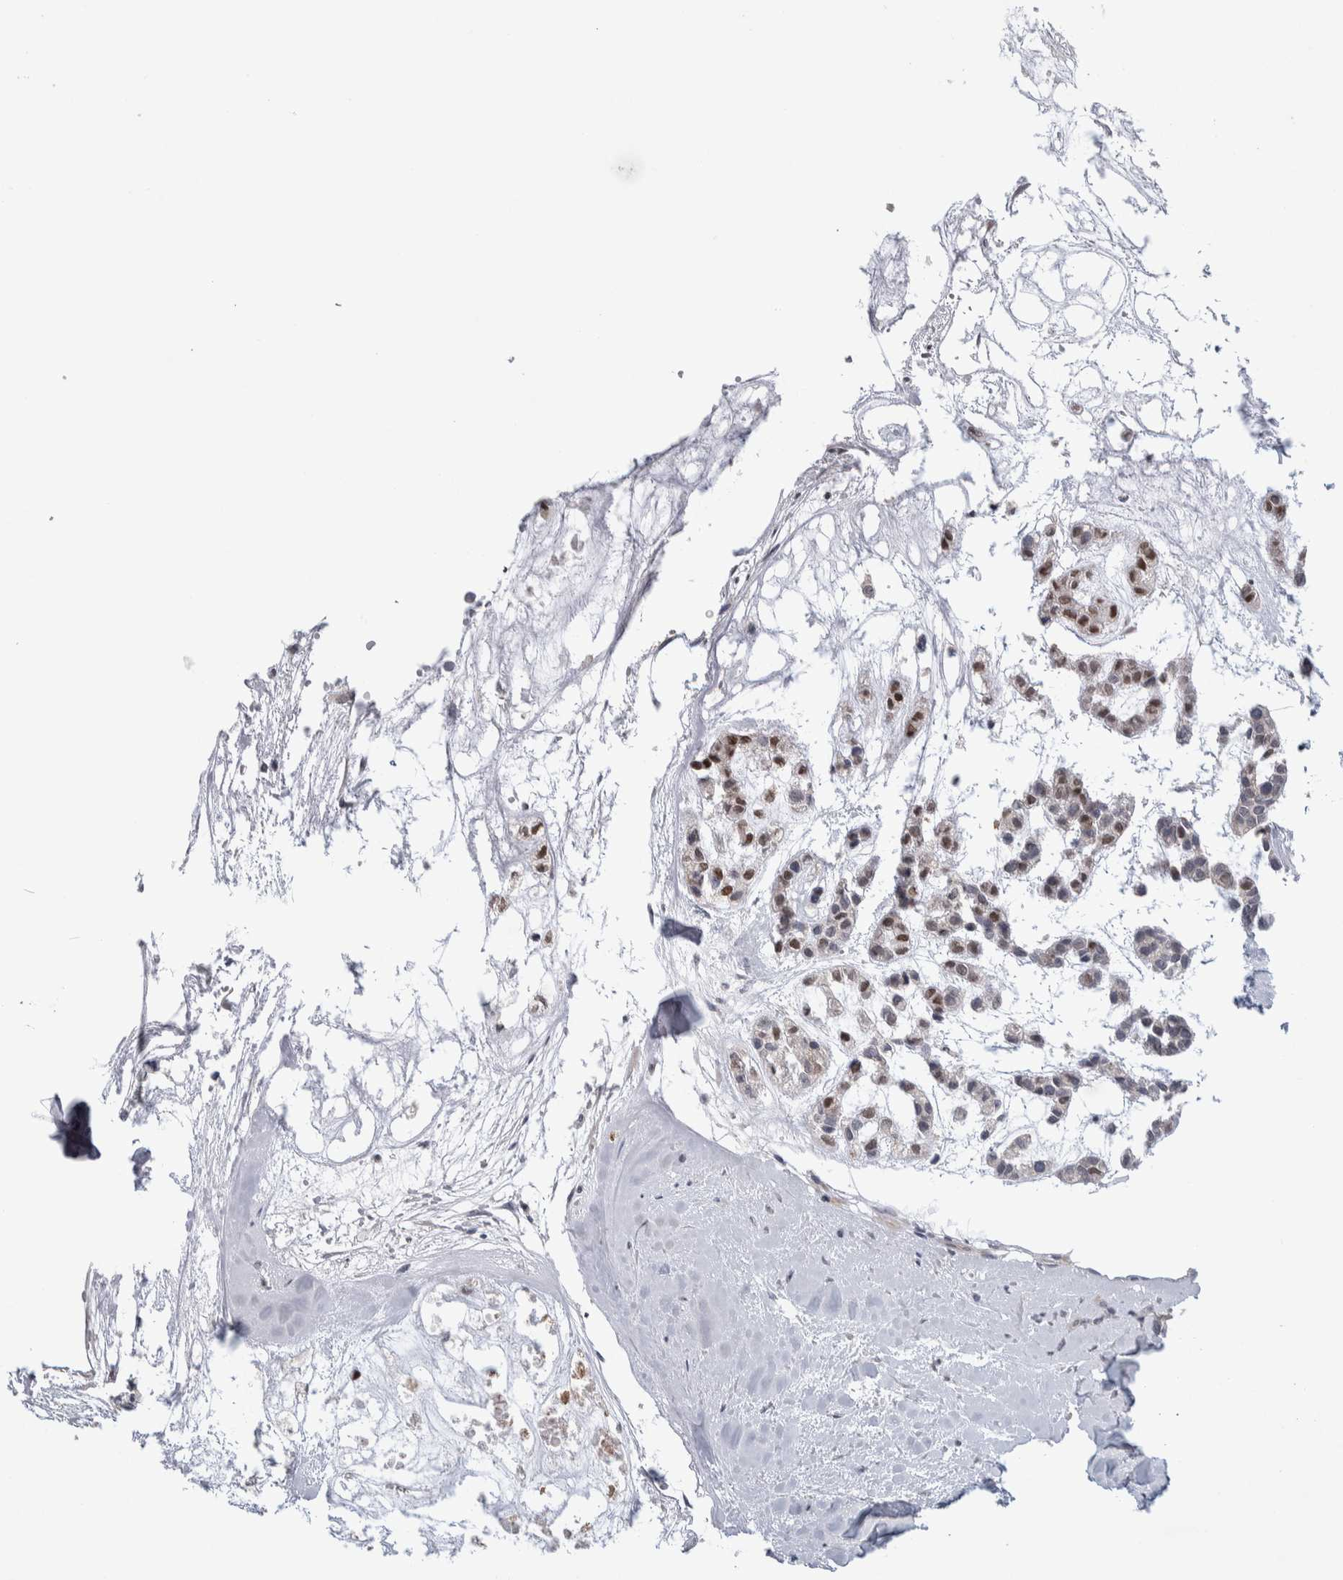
{"staining": {"intensity": "moderate", "quantity": "<25%", "location": "nuclear"}, "tissue": "head and neck cancer", "cell_type": "Tumor cells", "image_type": "cancer", "snomed": [{"axis": "morphology", "description": "Adenocarcinoma, NOS"}, {"axis": "morphology", "description": "Adenoma, NOS"}, {"axis": "topography", "description": "Head-Neck"}], "caption": "A micrograph showing moderate nuclear expression in about <25% of tumor cells in adenoma (head and neck), as visualized by brown immunohistochemical staining.", "gene": "TAX1BP1", "patient": {"sex": "female", "age": 55}}